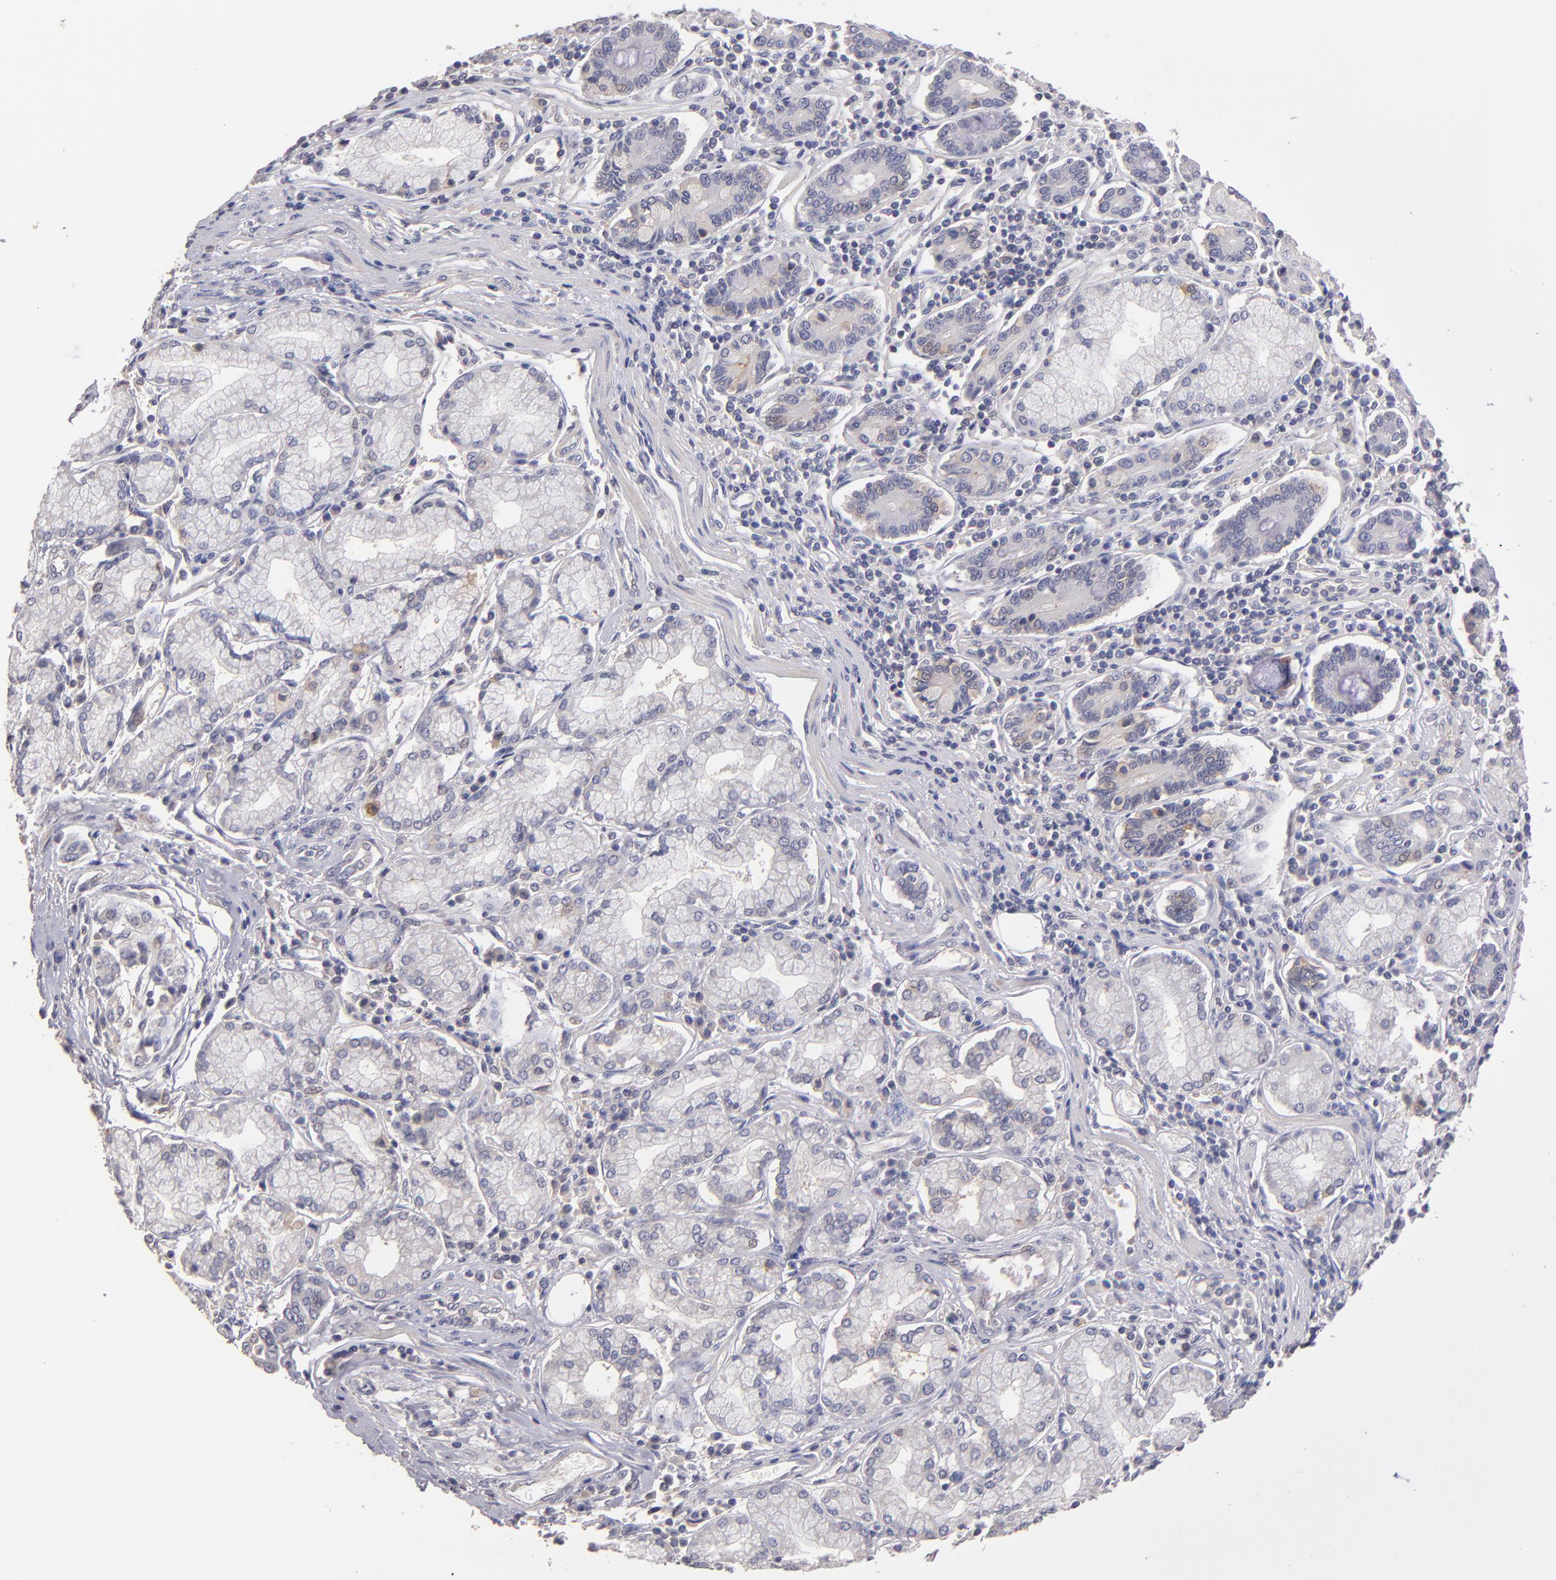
{"staining": {"intensity": "negative", "quantity": "none", "location": "none"}, "tissue": "pancreatic cancer", "cell_type": "Tumor cells", "image_type": "cancer", "snomed": [{"axis": "morphology", "description": "Adenocarcinoma, NOS"}, {"axis": "topography", "description": "Pancreas"}], "caption": "DAB immunohistochemical staining of human pancreatic adenocarcinoma exhibits no significant expression in tumor cells.", "gene": "GNAZ", "patient": {"sex": "female", "age": 57}}